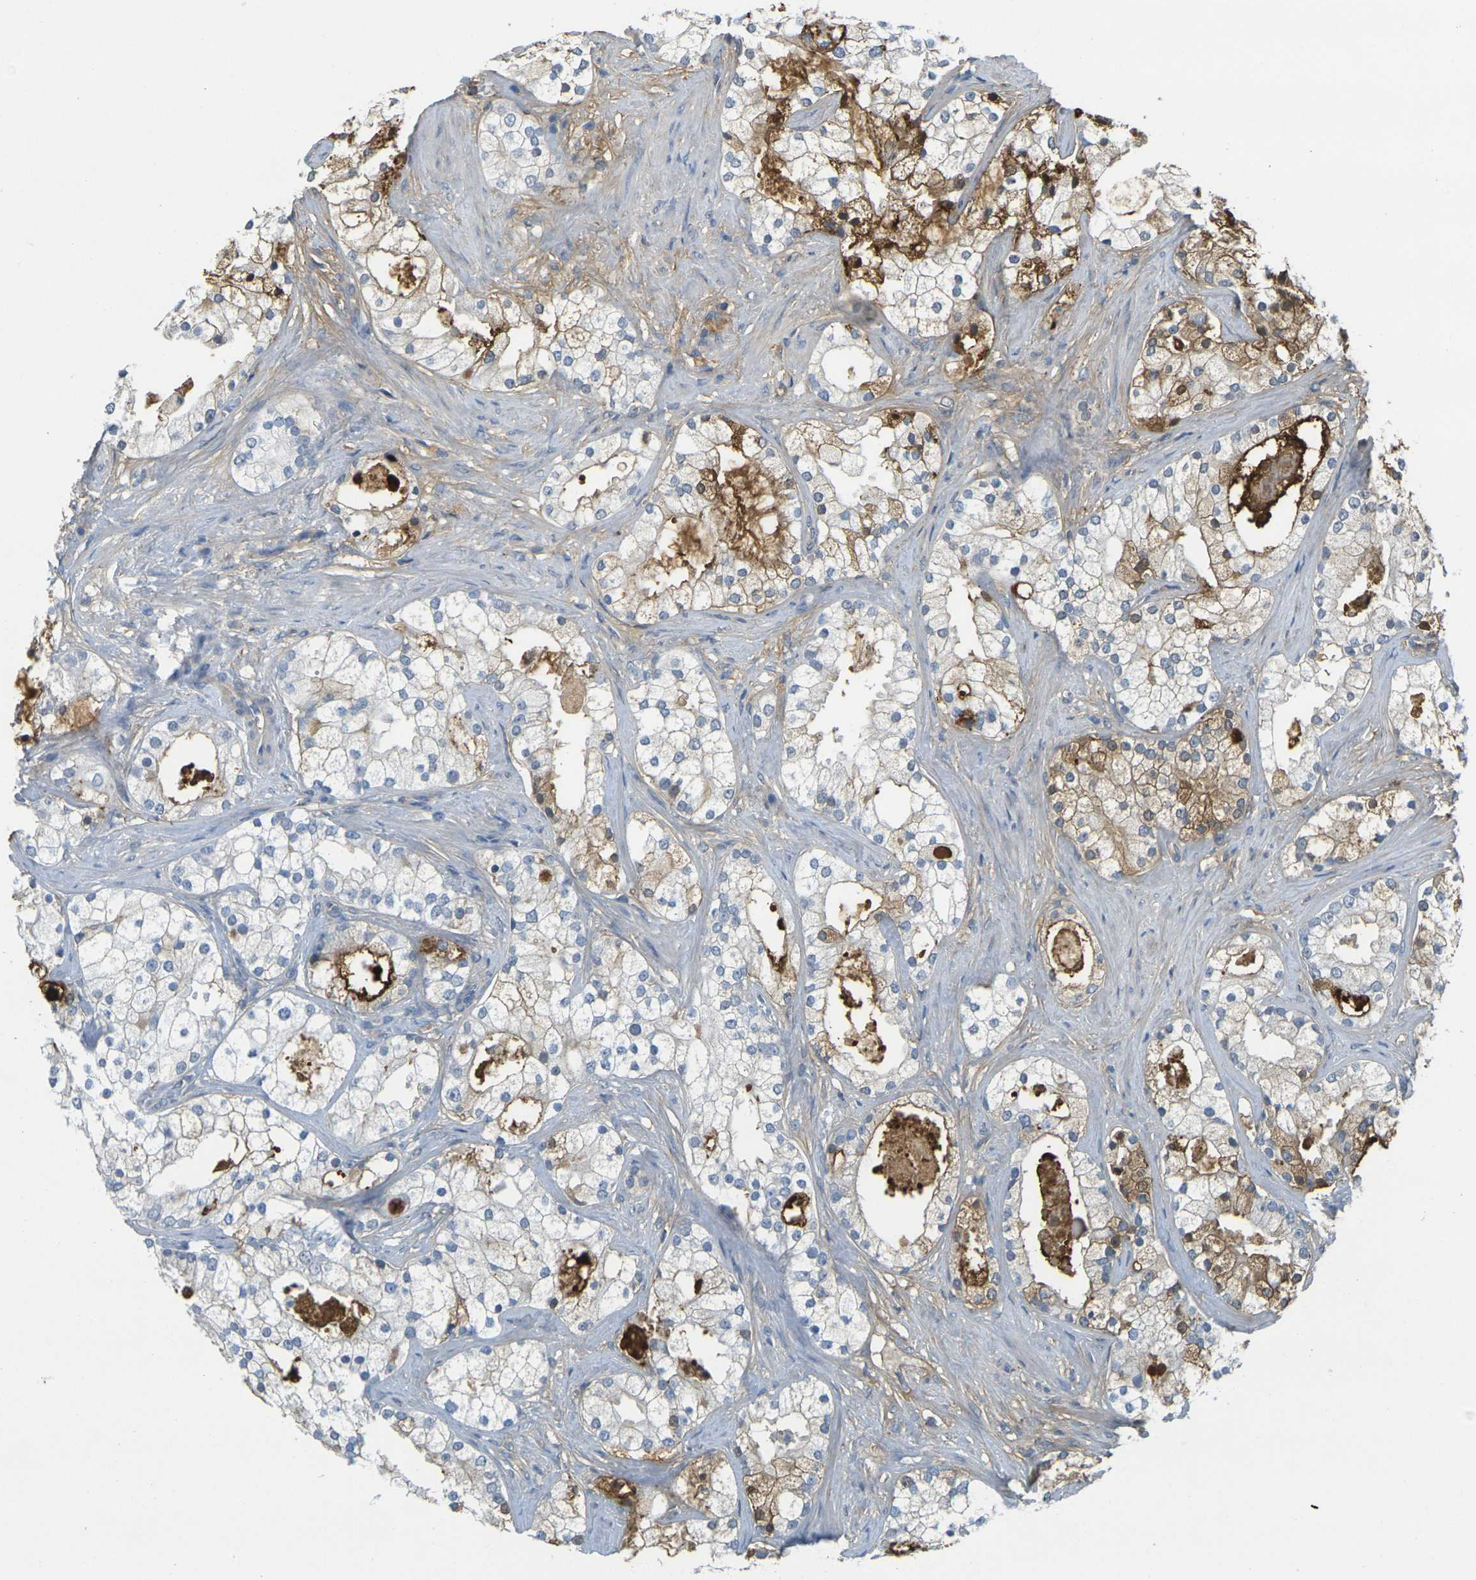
{"staining": {"intensity": "moderate", "quantity": "<25%", "location": "cytoplasmic/membranous"}, "tissue": "prostate cancer", "cell_type": "Tumor cells", "image_type": "cancer", "snomed": [{"axis": "morphology", "description": "Adenocarcinoma, Low grade"}, {"axis": "topography", "description": "Prostate"}], "caption": "Brown immunohistochemical staining in low-grade adenocarcinoma (prostate) demonstrates moderate cytoplasmic/membranous expression in about <25% of tumor cells.", "gene": "PLCD1", "patient": {"sex": "male", "age": 58}}